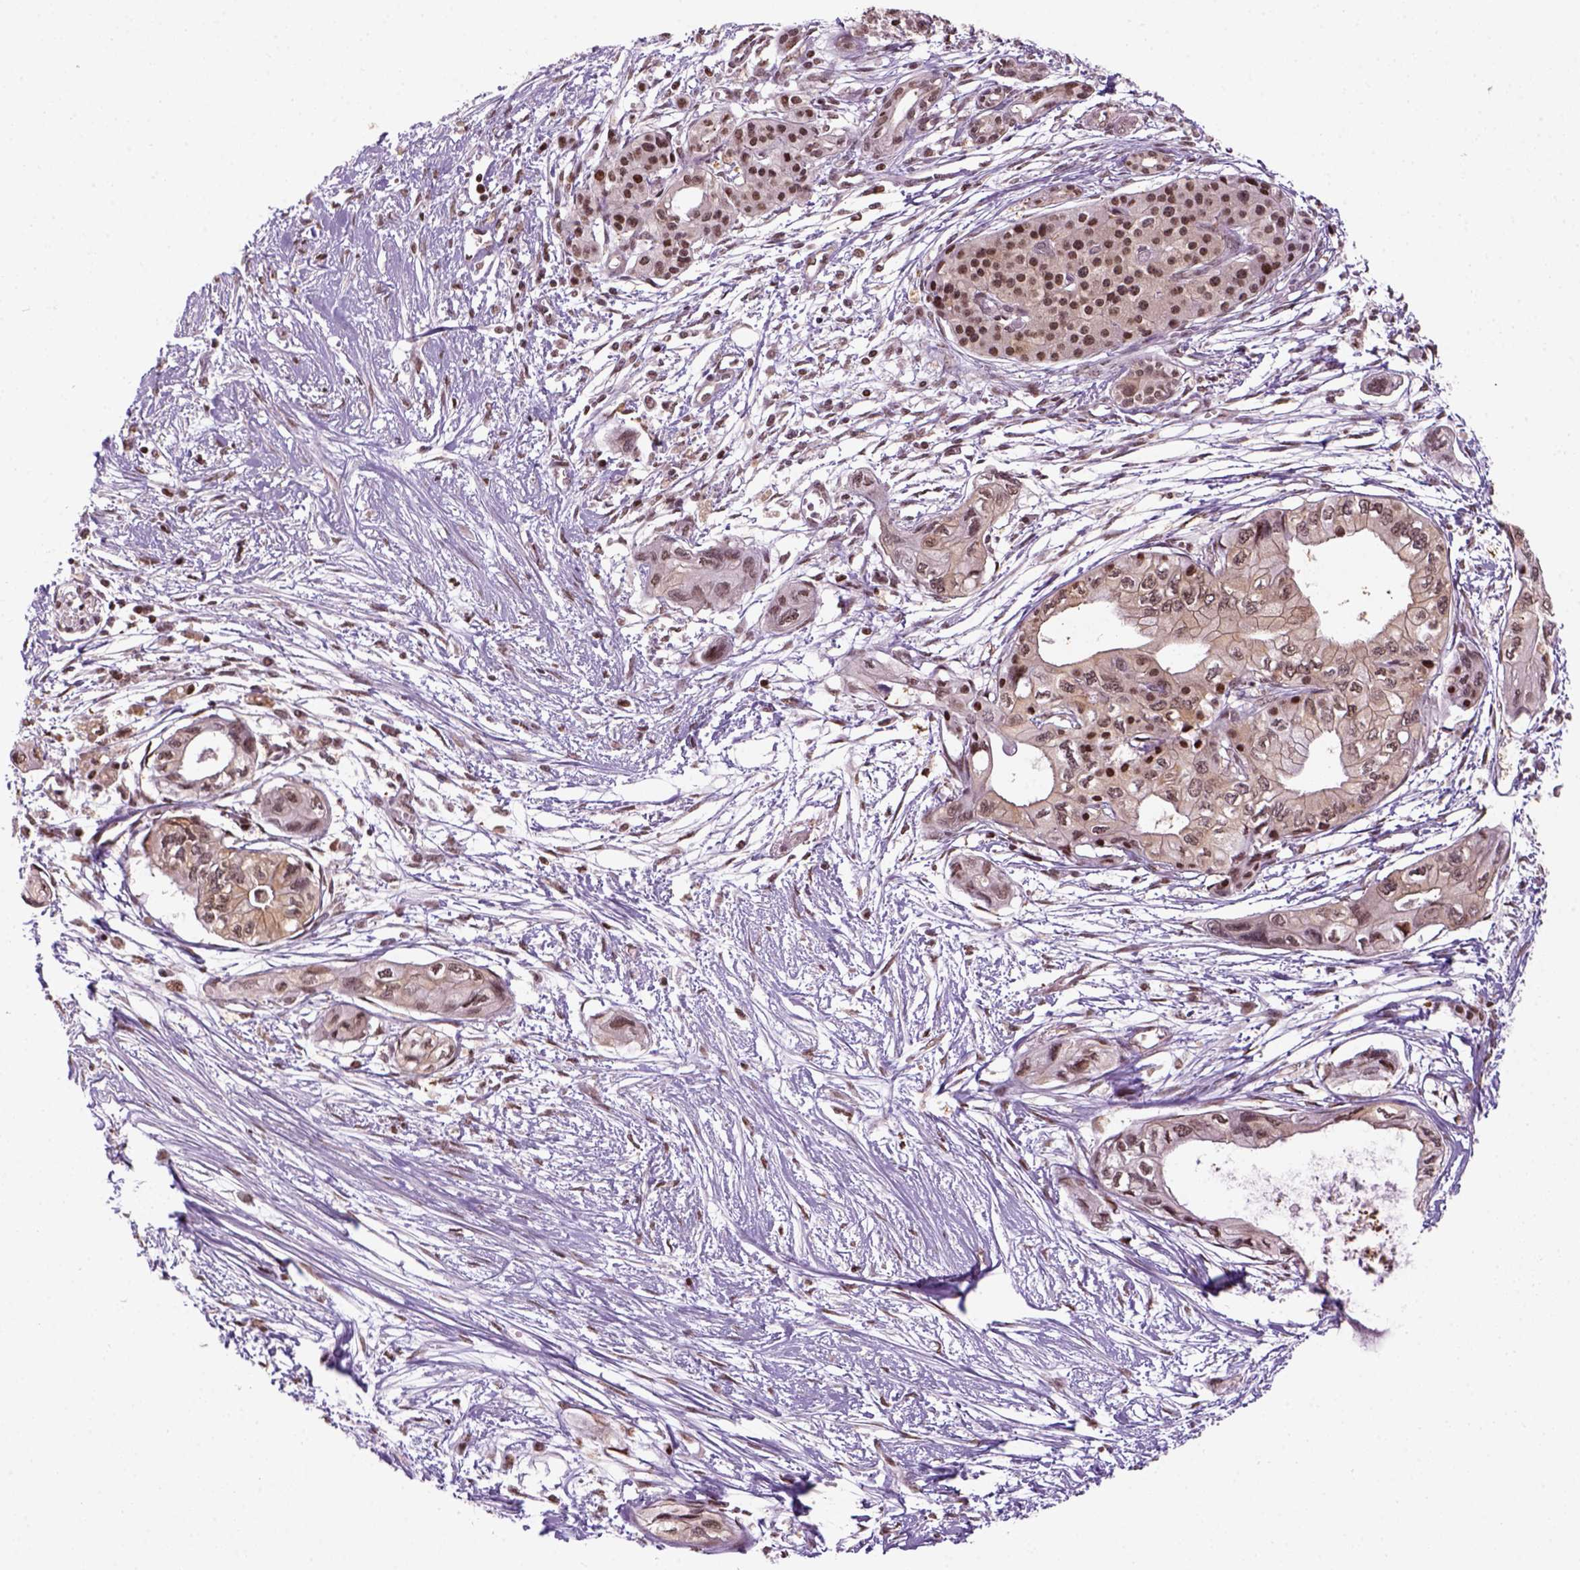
{"staining": {"intensity": "moderate", "quantity": ">75%", "location": "nuclear"}, "tissue": "pancreatic cancer", "cell_type": "Tumor cells", "image_type": "cancer", "snomed": [{"axis": "morphology", "description": "Adenocarcinoma, NOS"}, {"axis": "topography", "description": "Pancreas"}], "caption": "Immunohistochemical staining of human pancreatic adenocarcinoma shows medium levels of moderate nuclear protein expression in about >75% of tumor cells. (DAB (3,3'-diaminobenzidine) IHC, brown staining for protein, blue staining for nuclei).", "gene": "GOT1", "patient": {"sex": "female", "age": 76}}